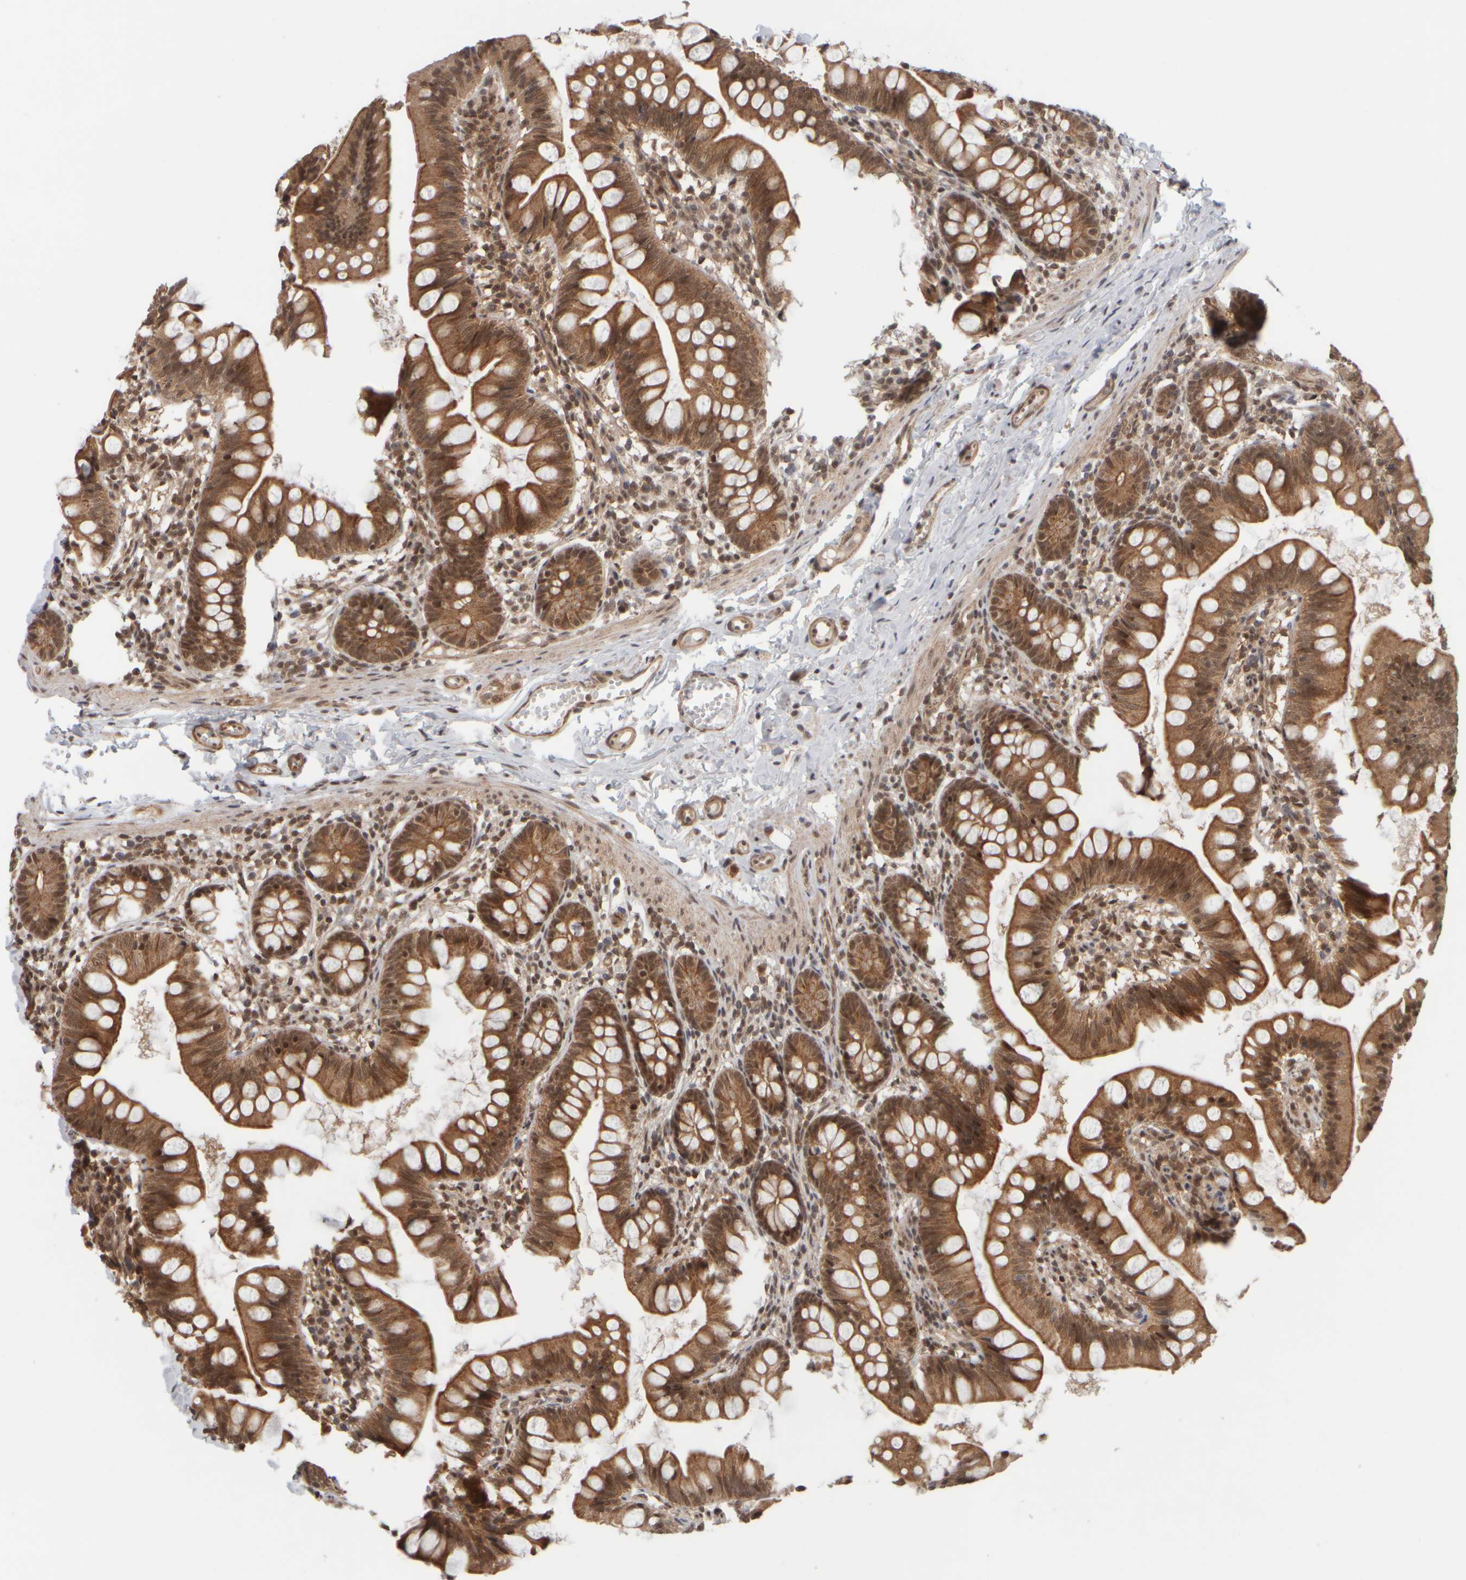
{"staining": {"intensity": "moderate", "quantity": ">75%", "location": "cytoplasmic/membranous"}, "tissue": "small intestine", "cell_type": "Glandular cells", "image_type": "normal", "snomed": [{"axis": "morphology", "description": "Normal tissue, NOS"}, {"axis": "topography", "description": "Small intestine"}], "caption": "A high-resolution image shows immunohistochemistry (IHC) staining of normal small intestine, which shows moderate cytoplasmic/membranous expression in approximately >75% of glandular cells.", "gene": "SYNRG", "patient": {"sex": "male", "age": 7}}